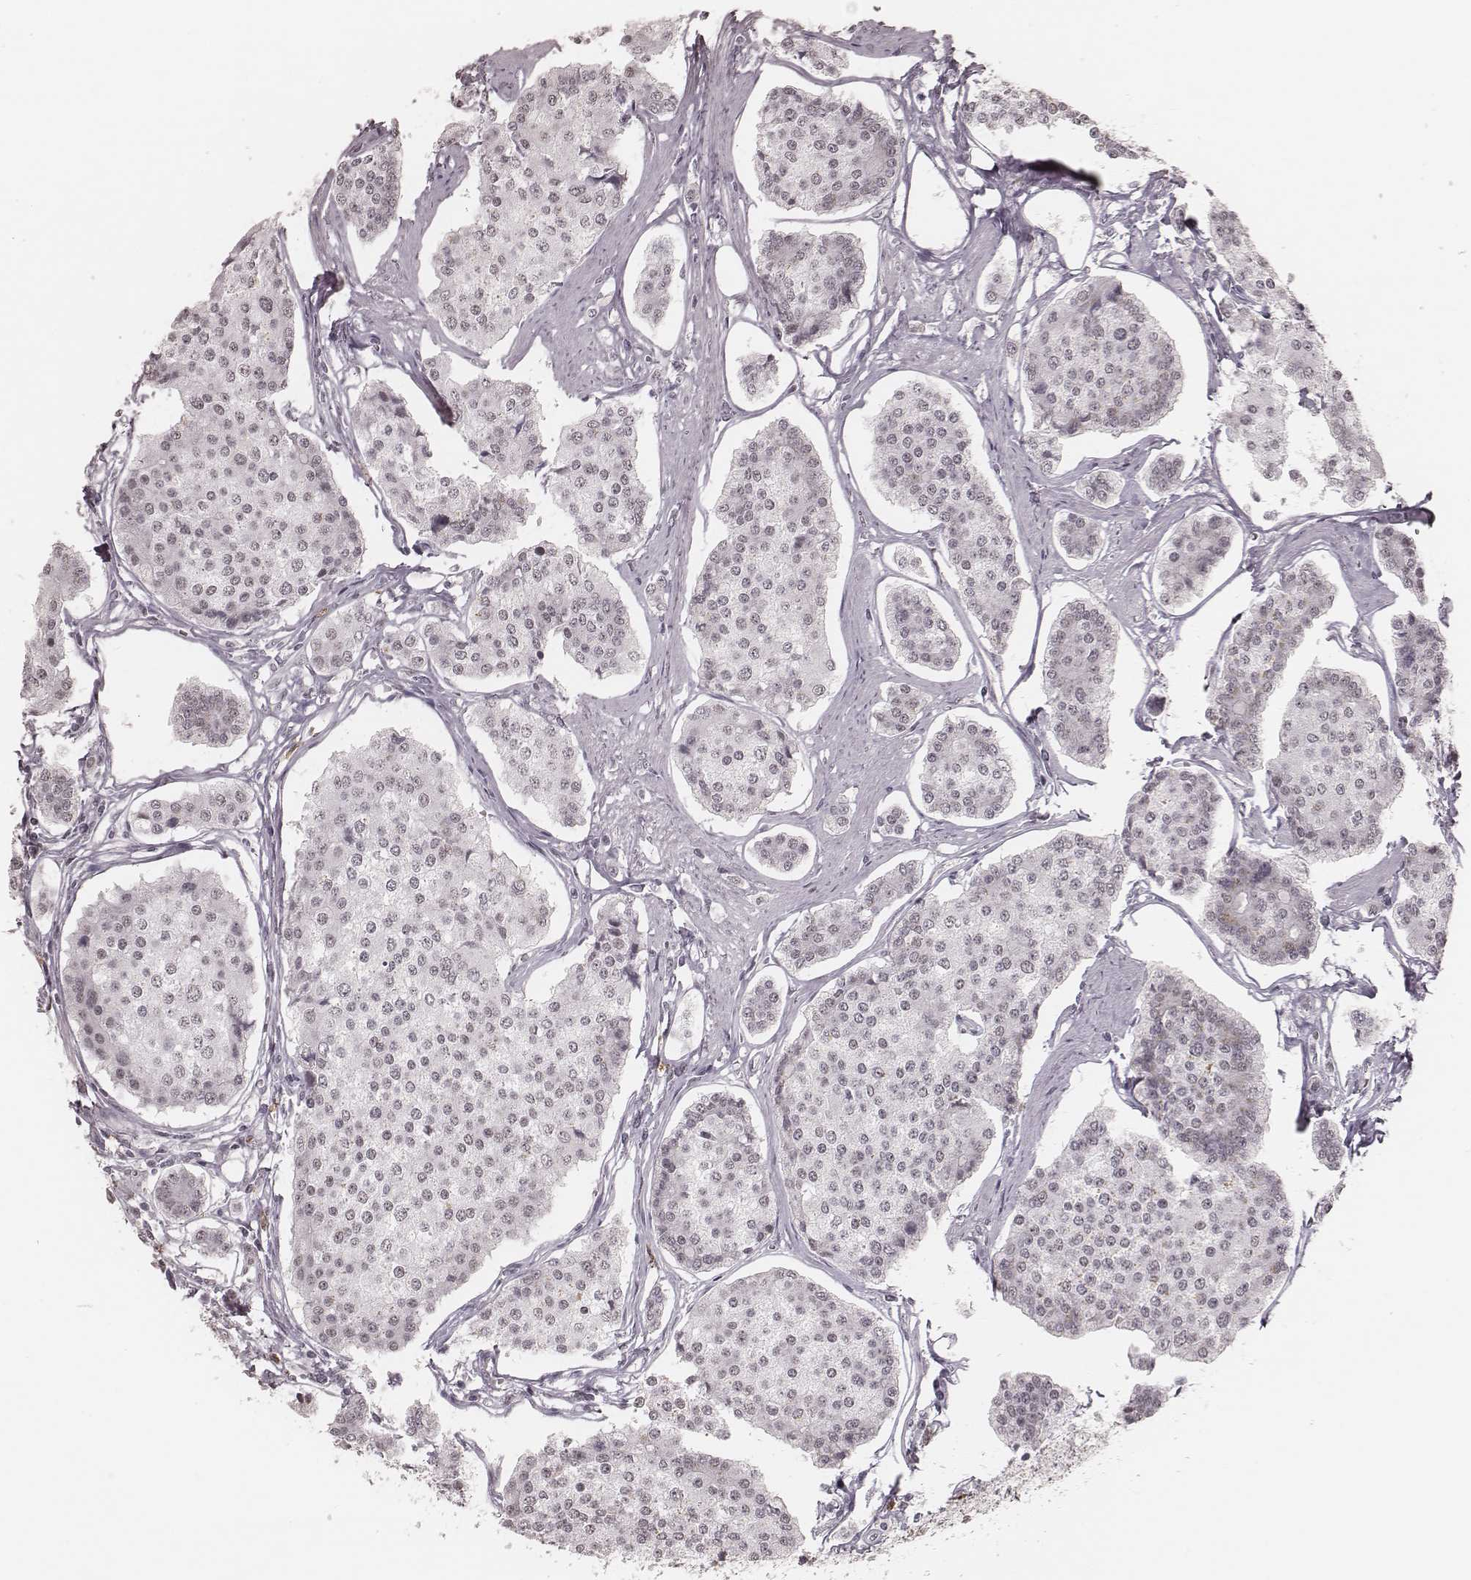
{"staining": {"intensity": "negative", "quantity": "none", "location": "none"}, "tissue": "carcinoid", "cell_type": "Tumor cells", "image_type": "cancer", "snomed": [{"axis": "morphology", "description": "Carcinoid, malignant, NOS"}, {"axis": "topography", "description": "Small intestine"}], "caption": "Carcinoid (malignant) was stained to show a protein in brown. There is no significant positivity in tumor cells.", "gene": "KITLG", "patient": {"sex": "female", "age": 65}}